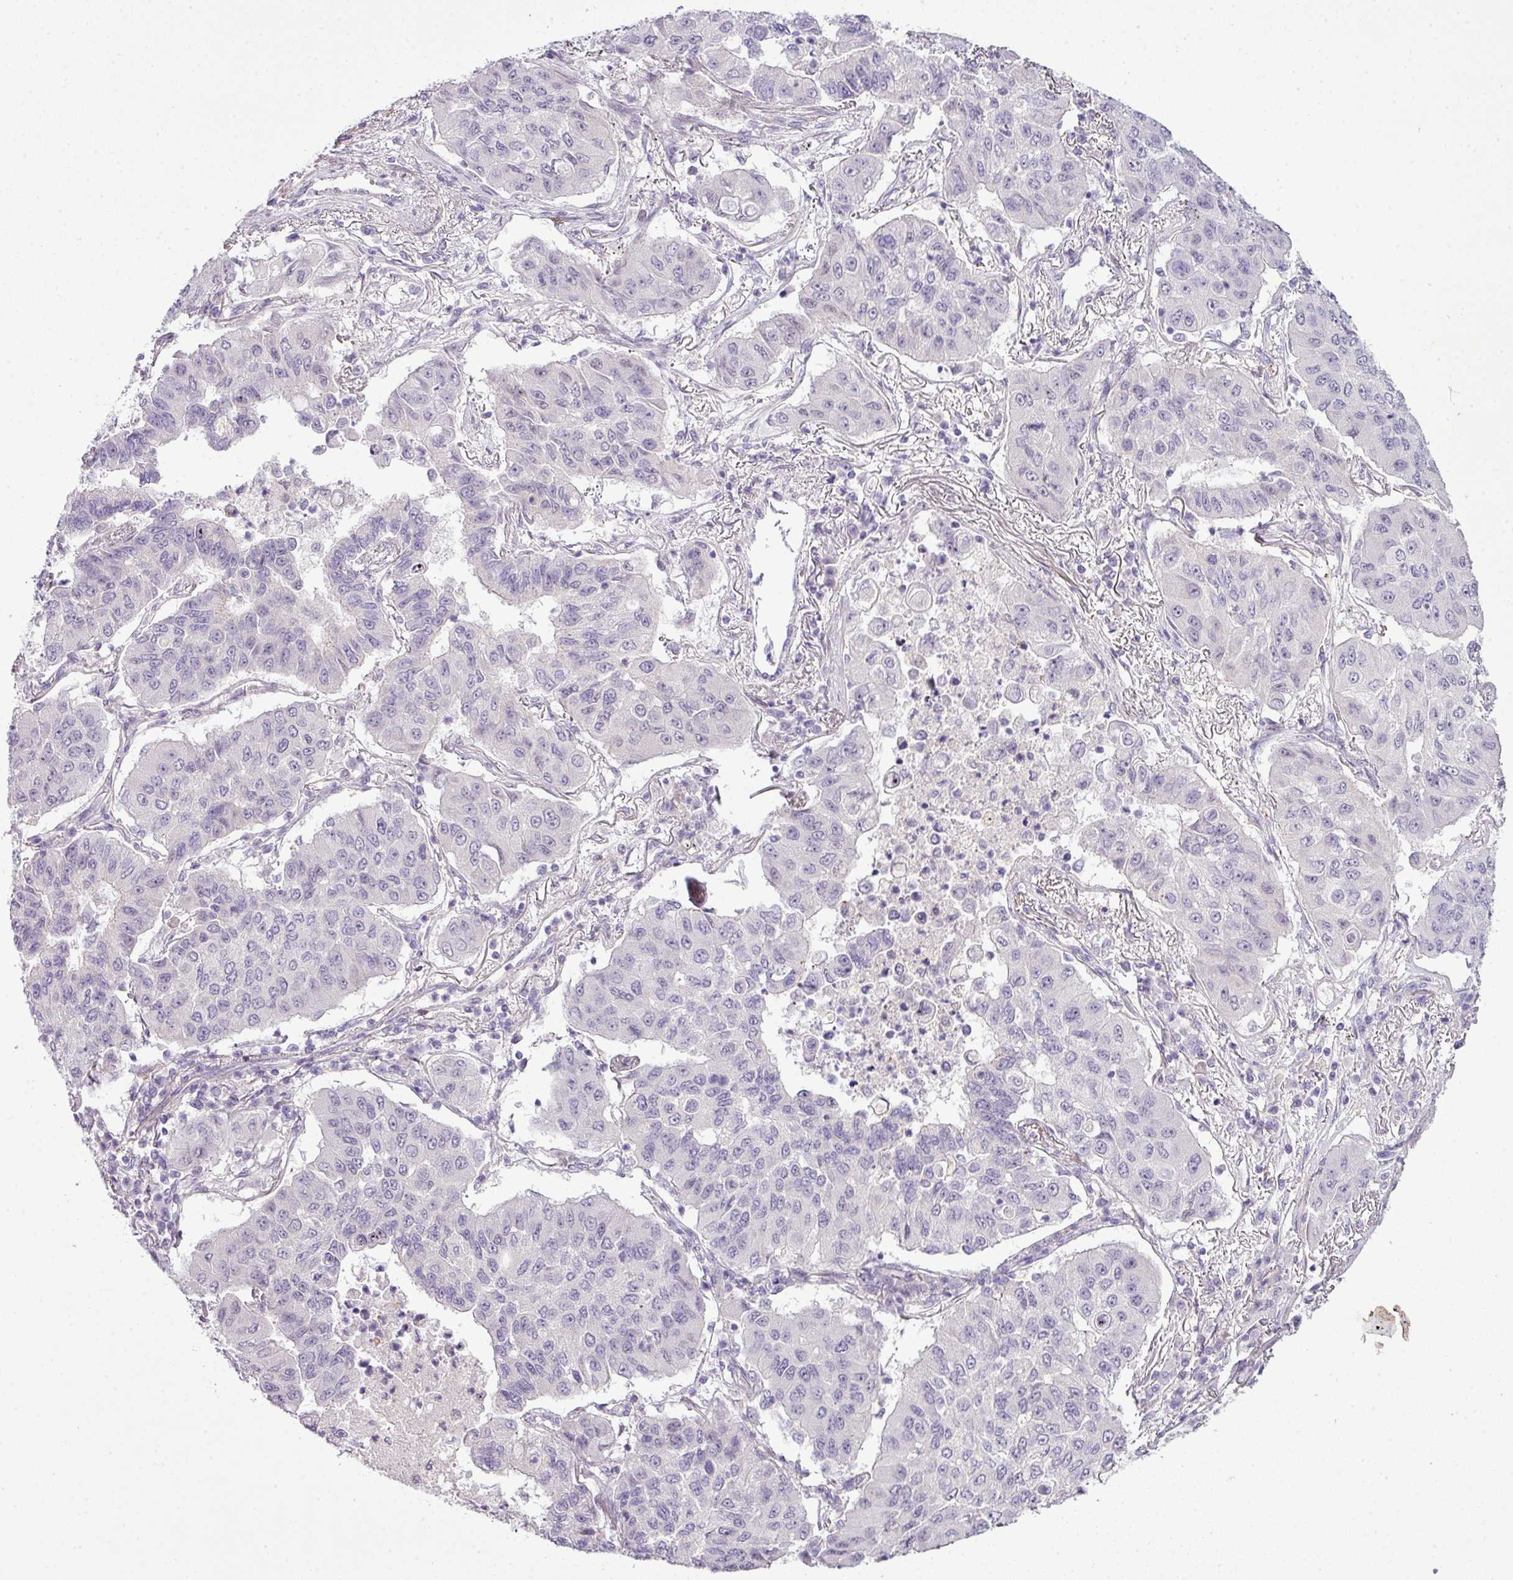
{"staining": {"intensity": "negative", "quantity": "none", "location": "none"}, "tissue": "lung cancer", "cell_type": "Tumor cells", "image_type": "cancer", "snomed": [{"axis": "morphology", "description": "Squamous cell carcinoma, NOS"}, {"axis": "topography", "description": "Lung"}], "caption": "Tumor cells are negative for protein expression in human lung squamous cell carcinoma.", "gene": "ZNF688", "patient": {"sex": "male", "age": 74}}